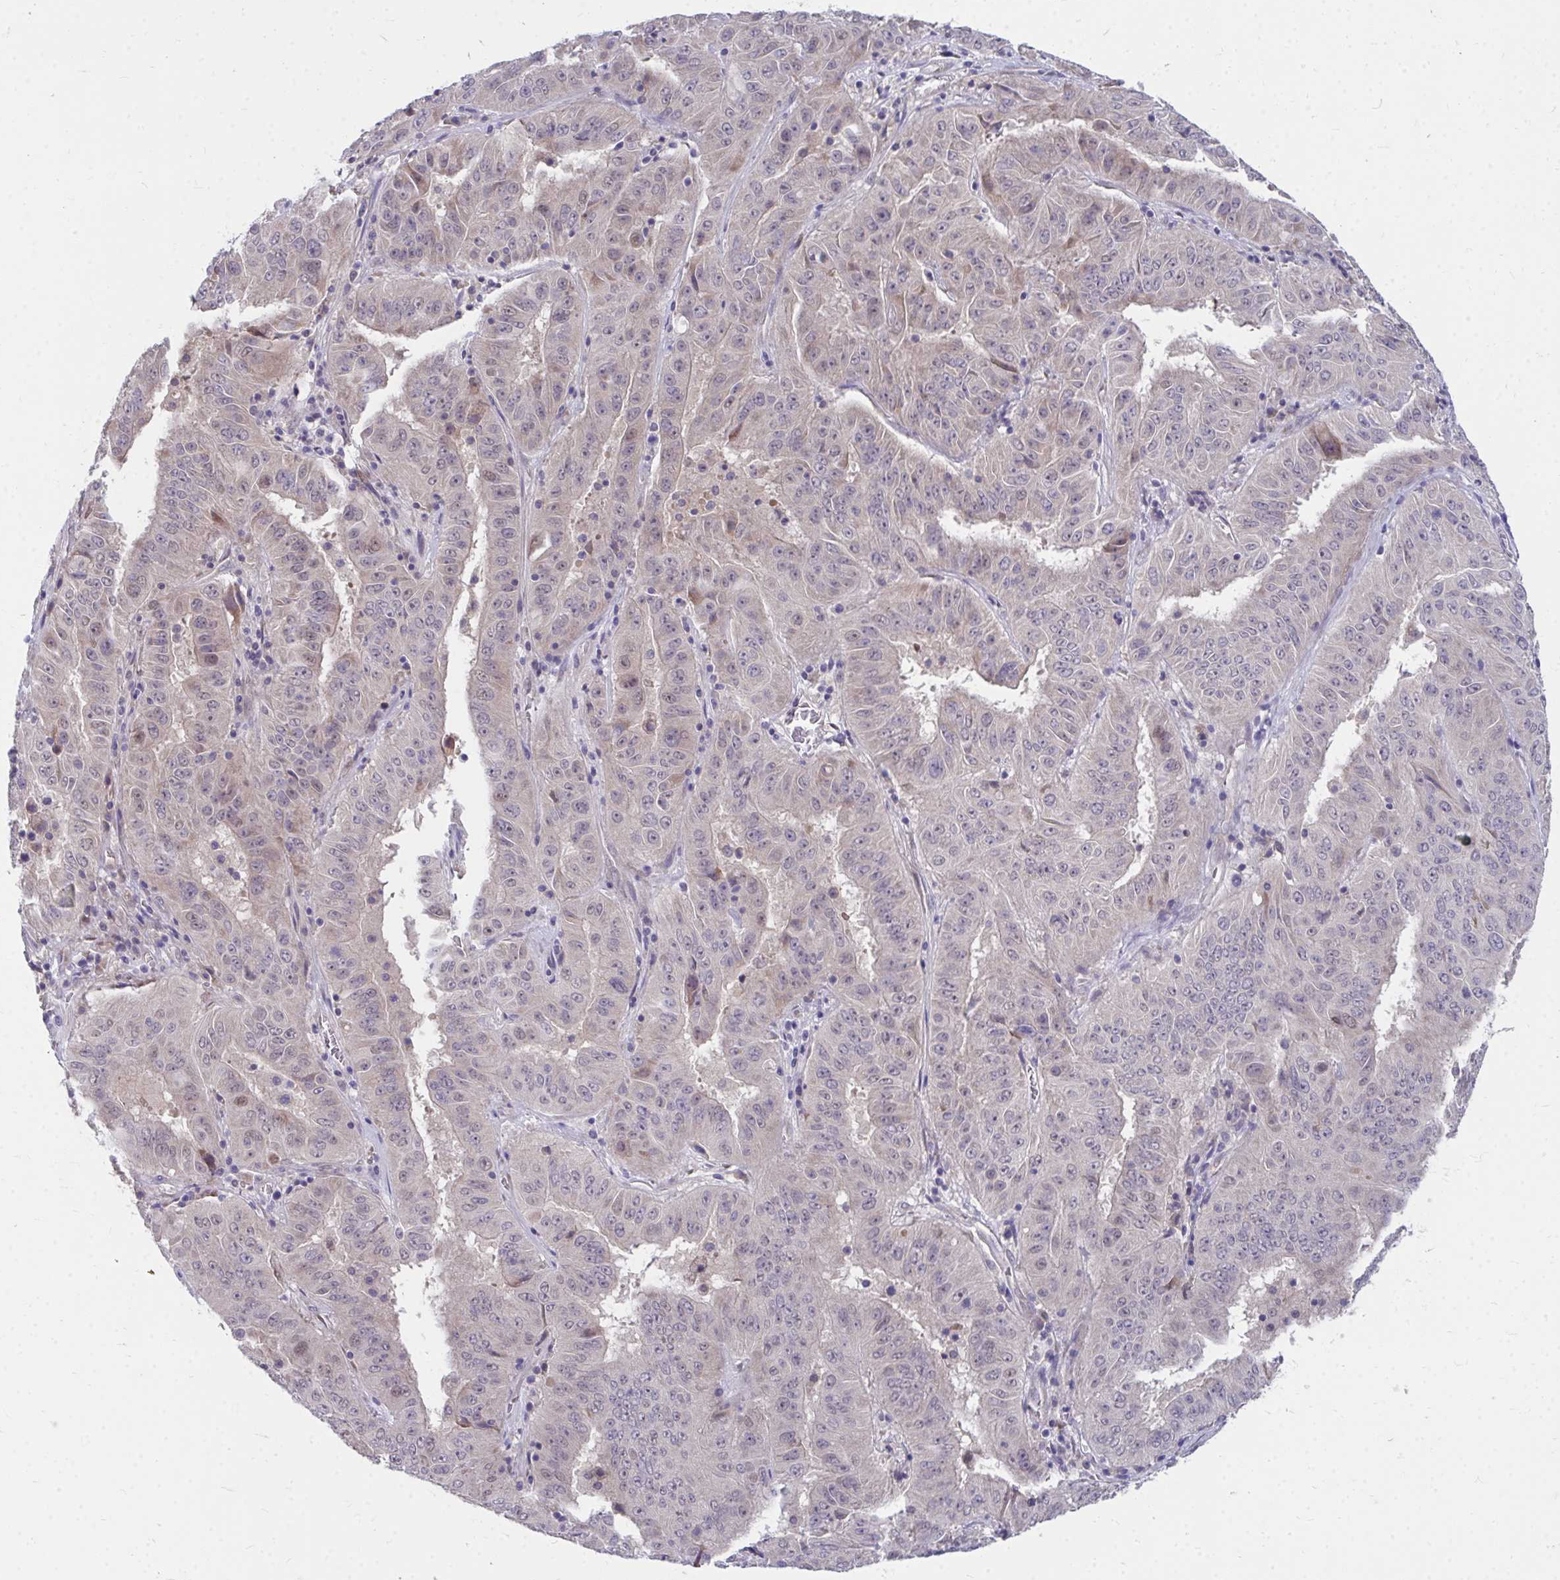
{"staining": {"intensity": "weak", "quantity": "<25%", "location": "nuclear"}, "tissue": "pancreatic cancer", "cell_type": "Tumor cells", "image_type": "cancer", "snomed": [{"axis": "morphology", "description": "Adenocarcinoma, NOS"}, {"axis": "topography", "description": "Pancreas"}], "caption": "Immunohistochemistry (IHC) micrograph of neoplastic tissue: human pancreatic cancer stained with DAB (3,3'-diaminobenzidine) exhibits no significant protein expression in tumor cells. (DAB IHC visualized using brightfield microscopy, high magnification).", "gene": "MROH8", "patient": {"sex": "male", "age": 63}}